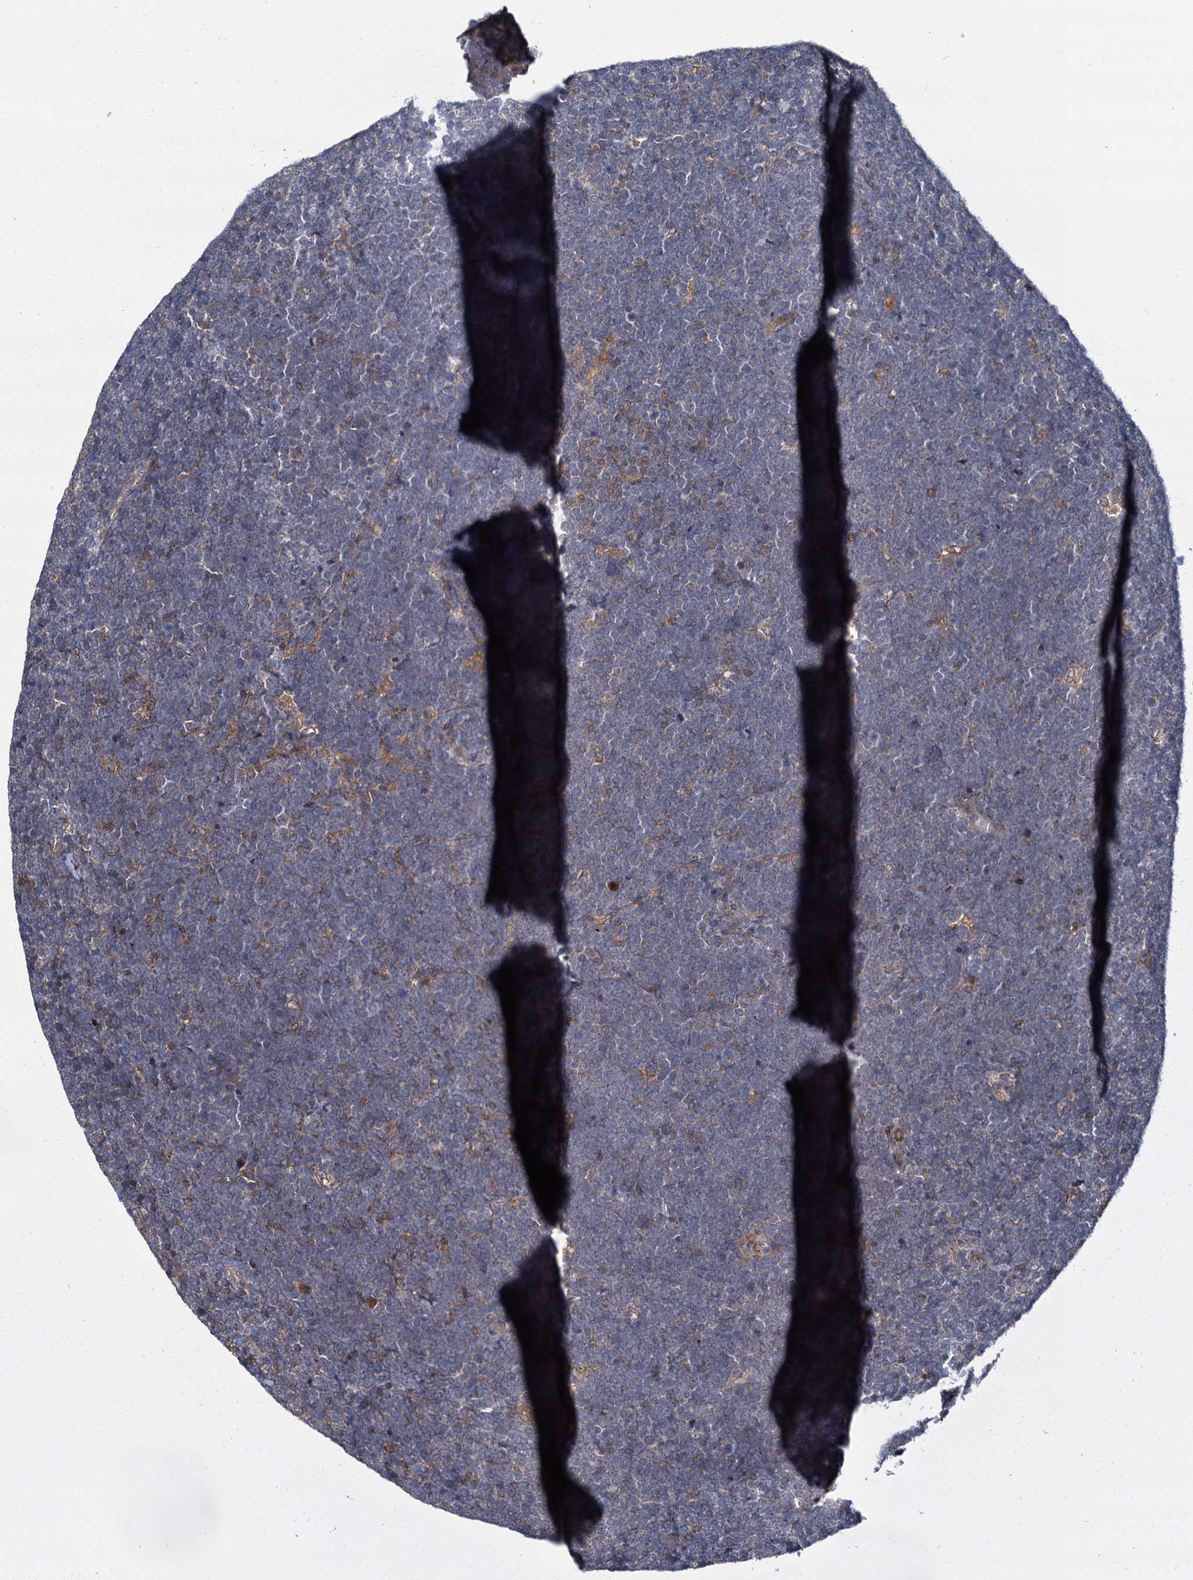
{"staining": {"intensity": "negative", "quantity": "none", "location": "none"}, "tissue": "lymphoma", "cell_type": "Tumor cells", "image_type": "cancer", "snomed": [{"axis": "morphology", "description": "Malignant lymphoma, non-Hodgkin's type, High grade"}, {"axis": "topography", "description": "Lymph node"}], "caption": "Immunohistochemical staining of human lymphoma exhibits no significant expression in tumor cells.", "gene": "TOLLIP", "patient": {"sex": "male", "age": 13}}